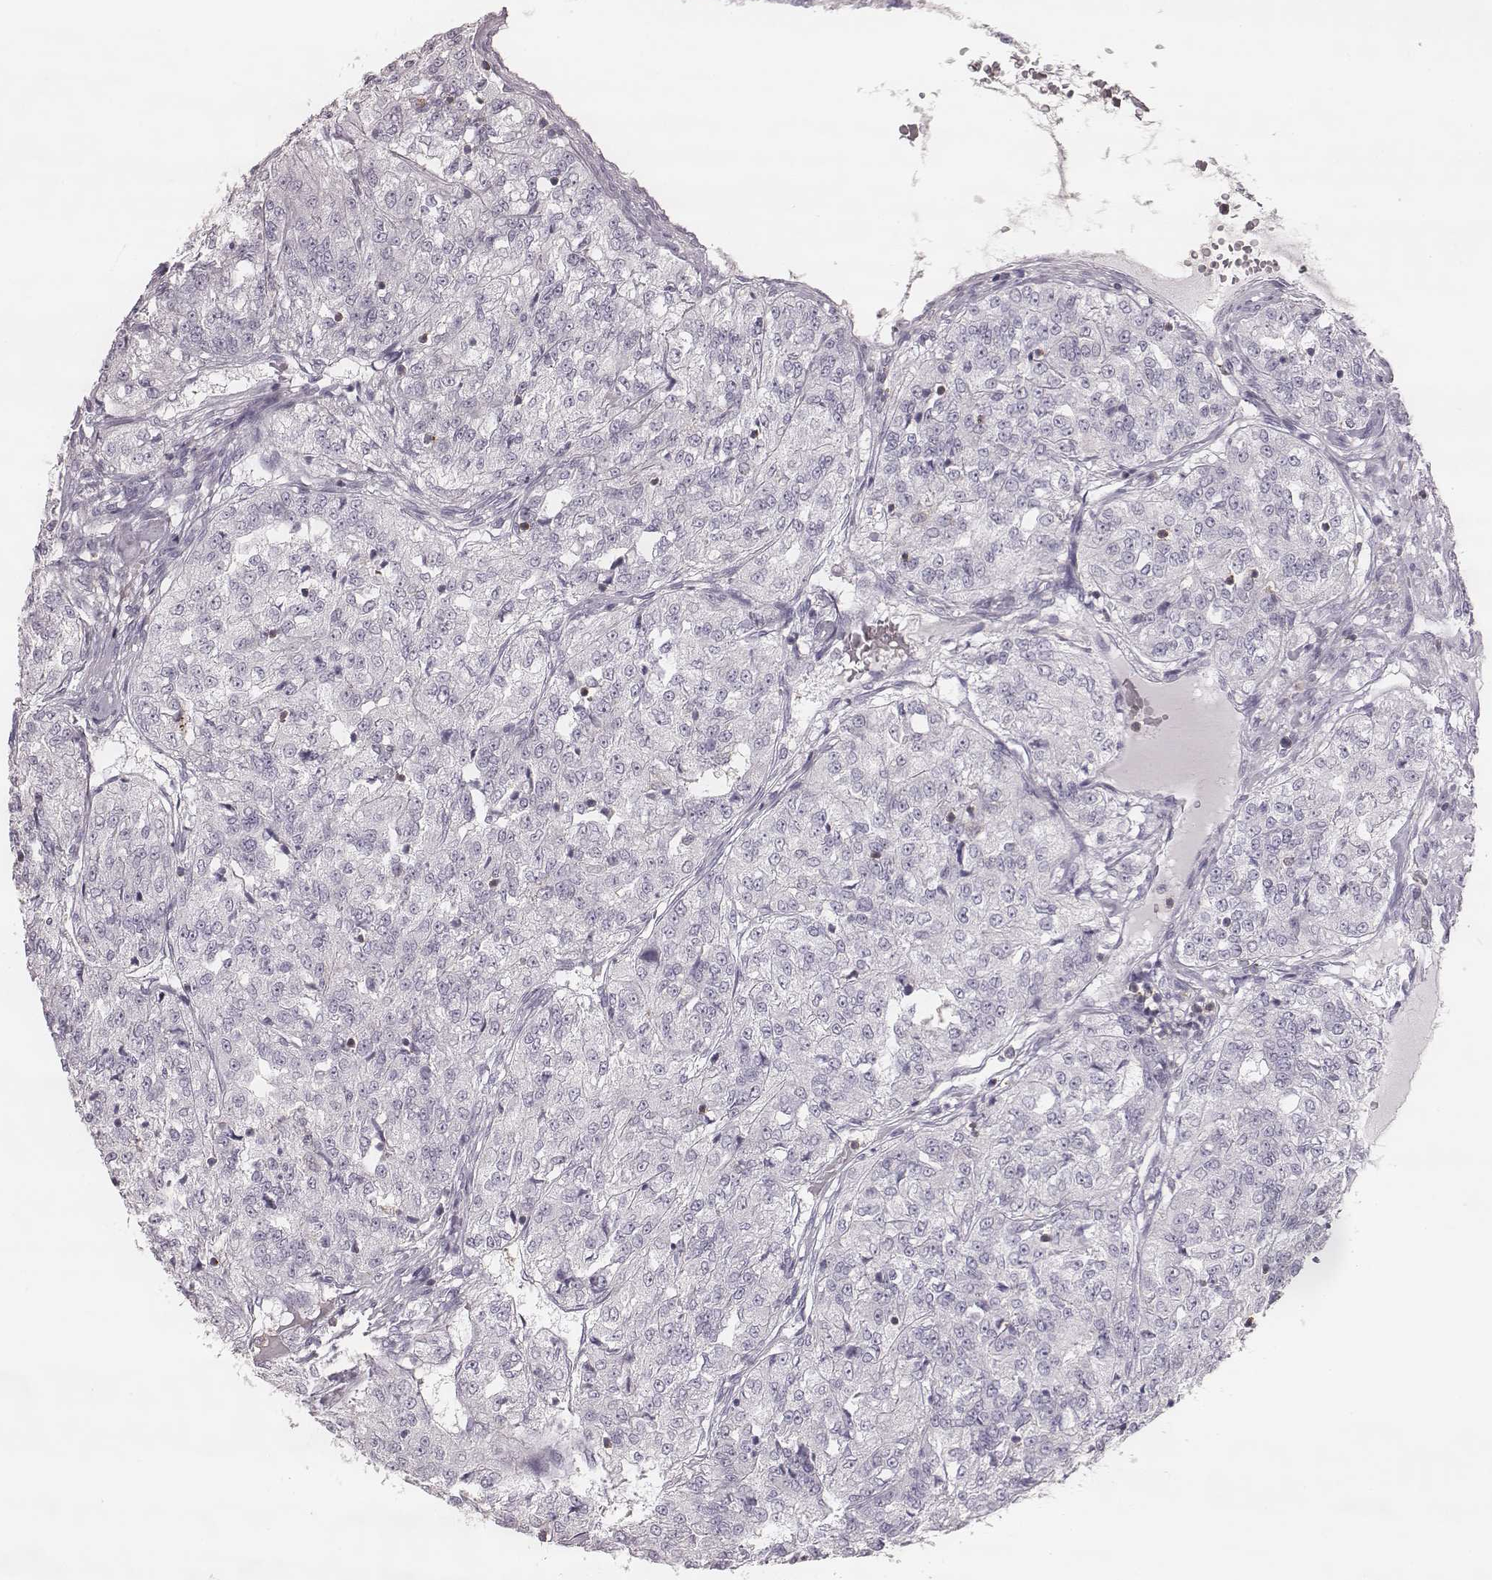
{"staining": {"intensity": "negative", "quantity": "none", "location": "none"}, "tissue": "renal cancer", "cell_type": "Tumor cells", "image_type": "cancer", "snomed": [{"axis": "morphology", "description": "Adenocarcinoma, NOS"}, {"axis": "topography", "description": "Kidney"}], "caption": "This is an immunohistochemistry photomicrograph of human renal adenocarcinoma. There is no positivity in tumor cells.", "gene": "ZNF365", "patient": {"sex": "female", "age": 63}}